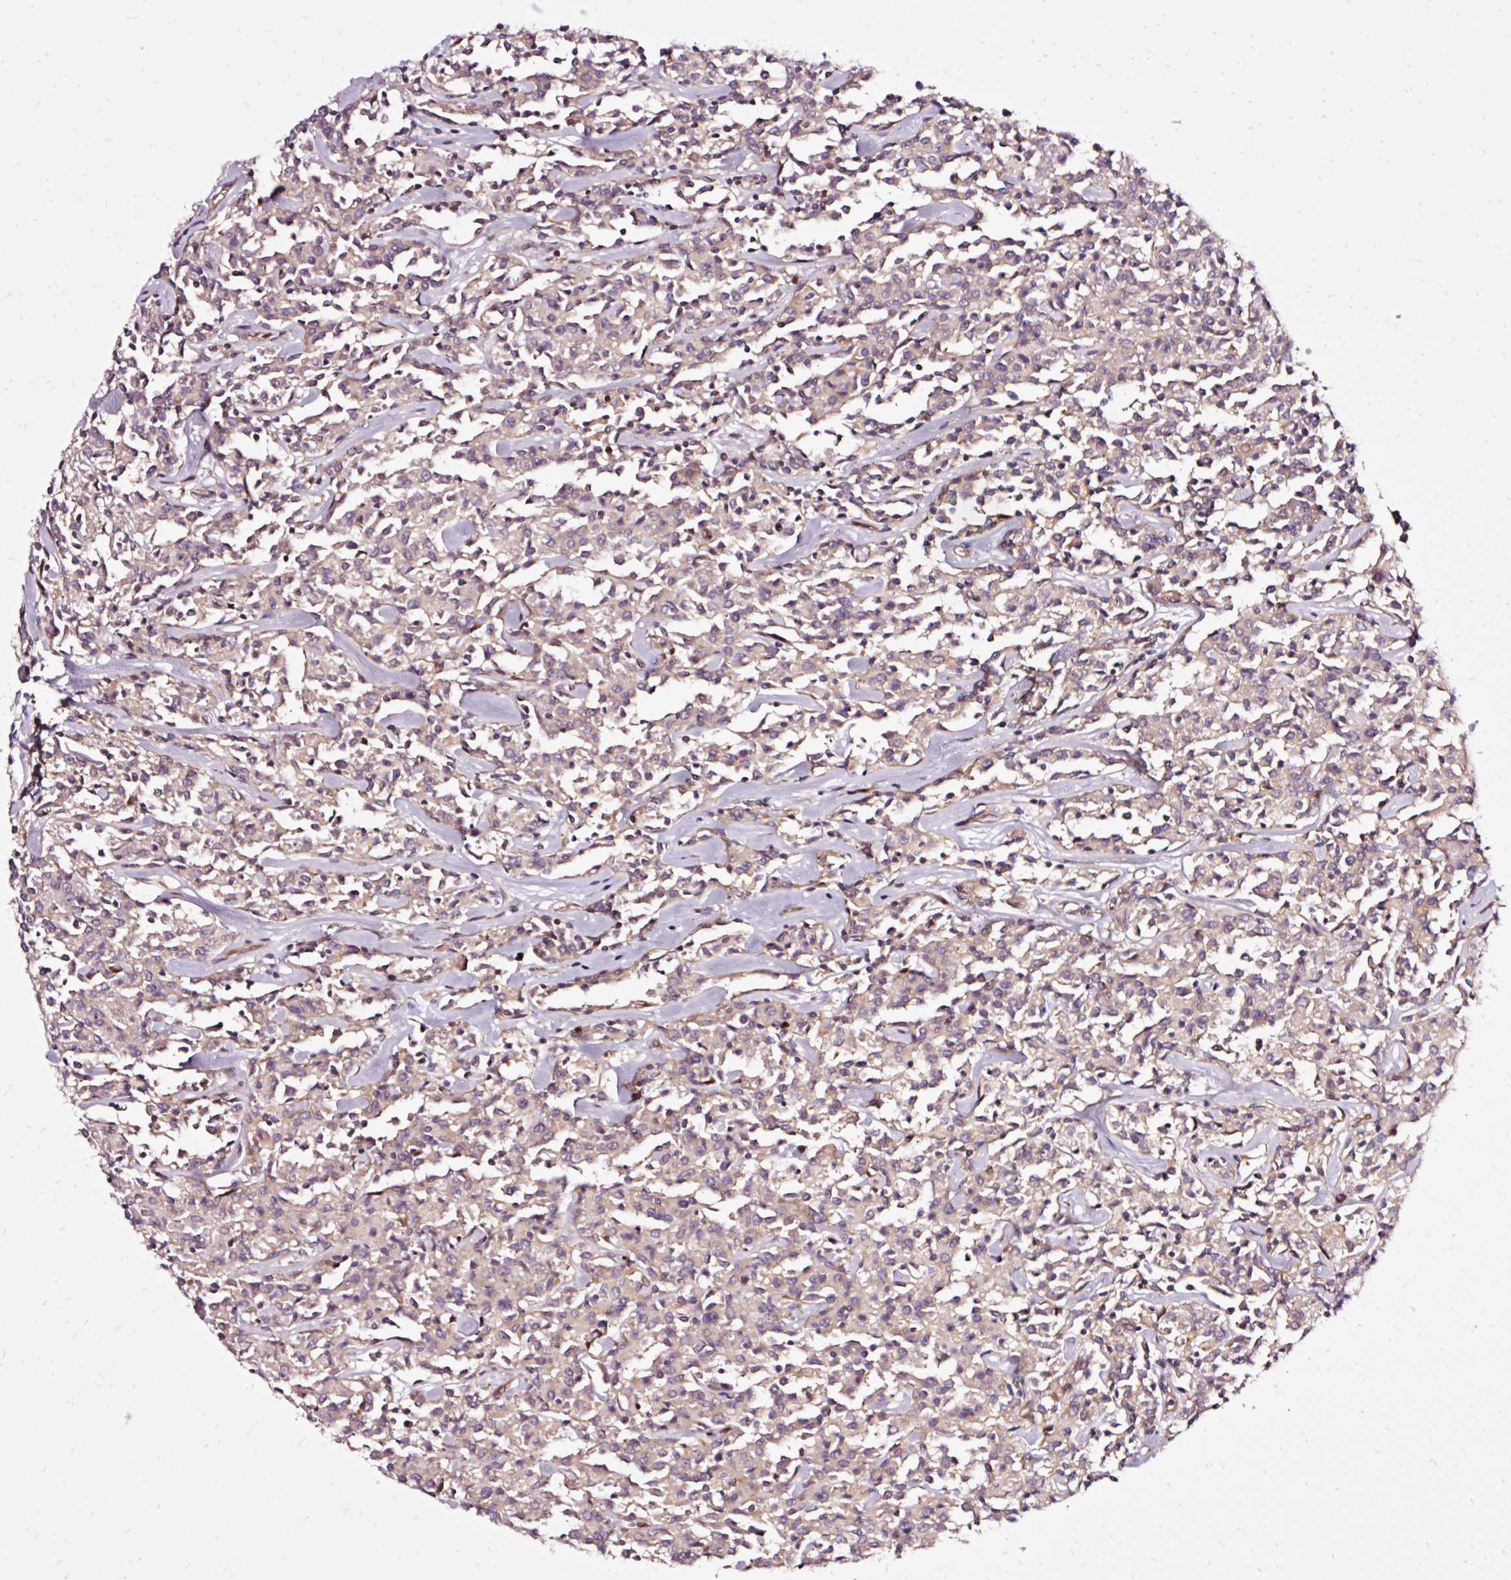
{"staining": {"intensity": "weak", "quantity": "25%-75%", "location": "cytoplasmic/membranous"}, "tissue": "lymphoma", "cell_type": "Tumor cells", "image_type": "cancer", "snomed": [{"axis": "morphology", "description": "Malignant lymphoma, non-Hodgkin's type, Low grade"}, {"axis": "topography", "description": "Small intestine"}], "caption": "High-magnification brightfield microscopy of malignant lymphoma, non-Hodgkin's type (low-grade) stained with DAB (brown) and counterstained with hematoxylin (blue). tumor cells exhibit weak cytoplasmic/membranous expression is seen in approximately25%-75% of cells.", "gene": "NAPA", "patient": {"sex": "female", "age": 59}}